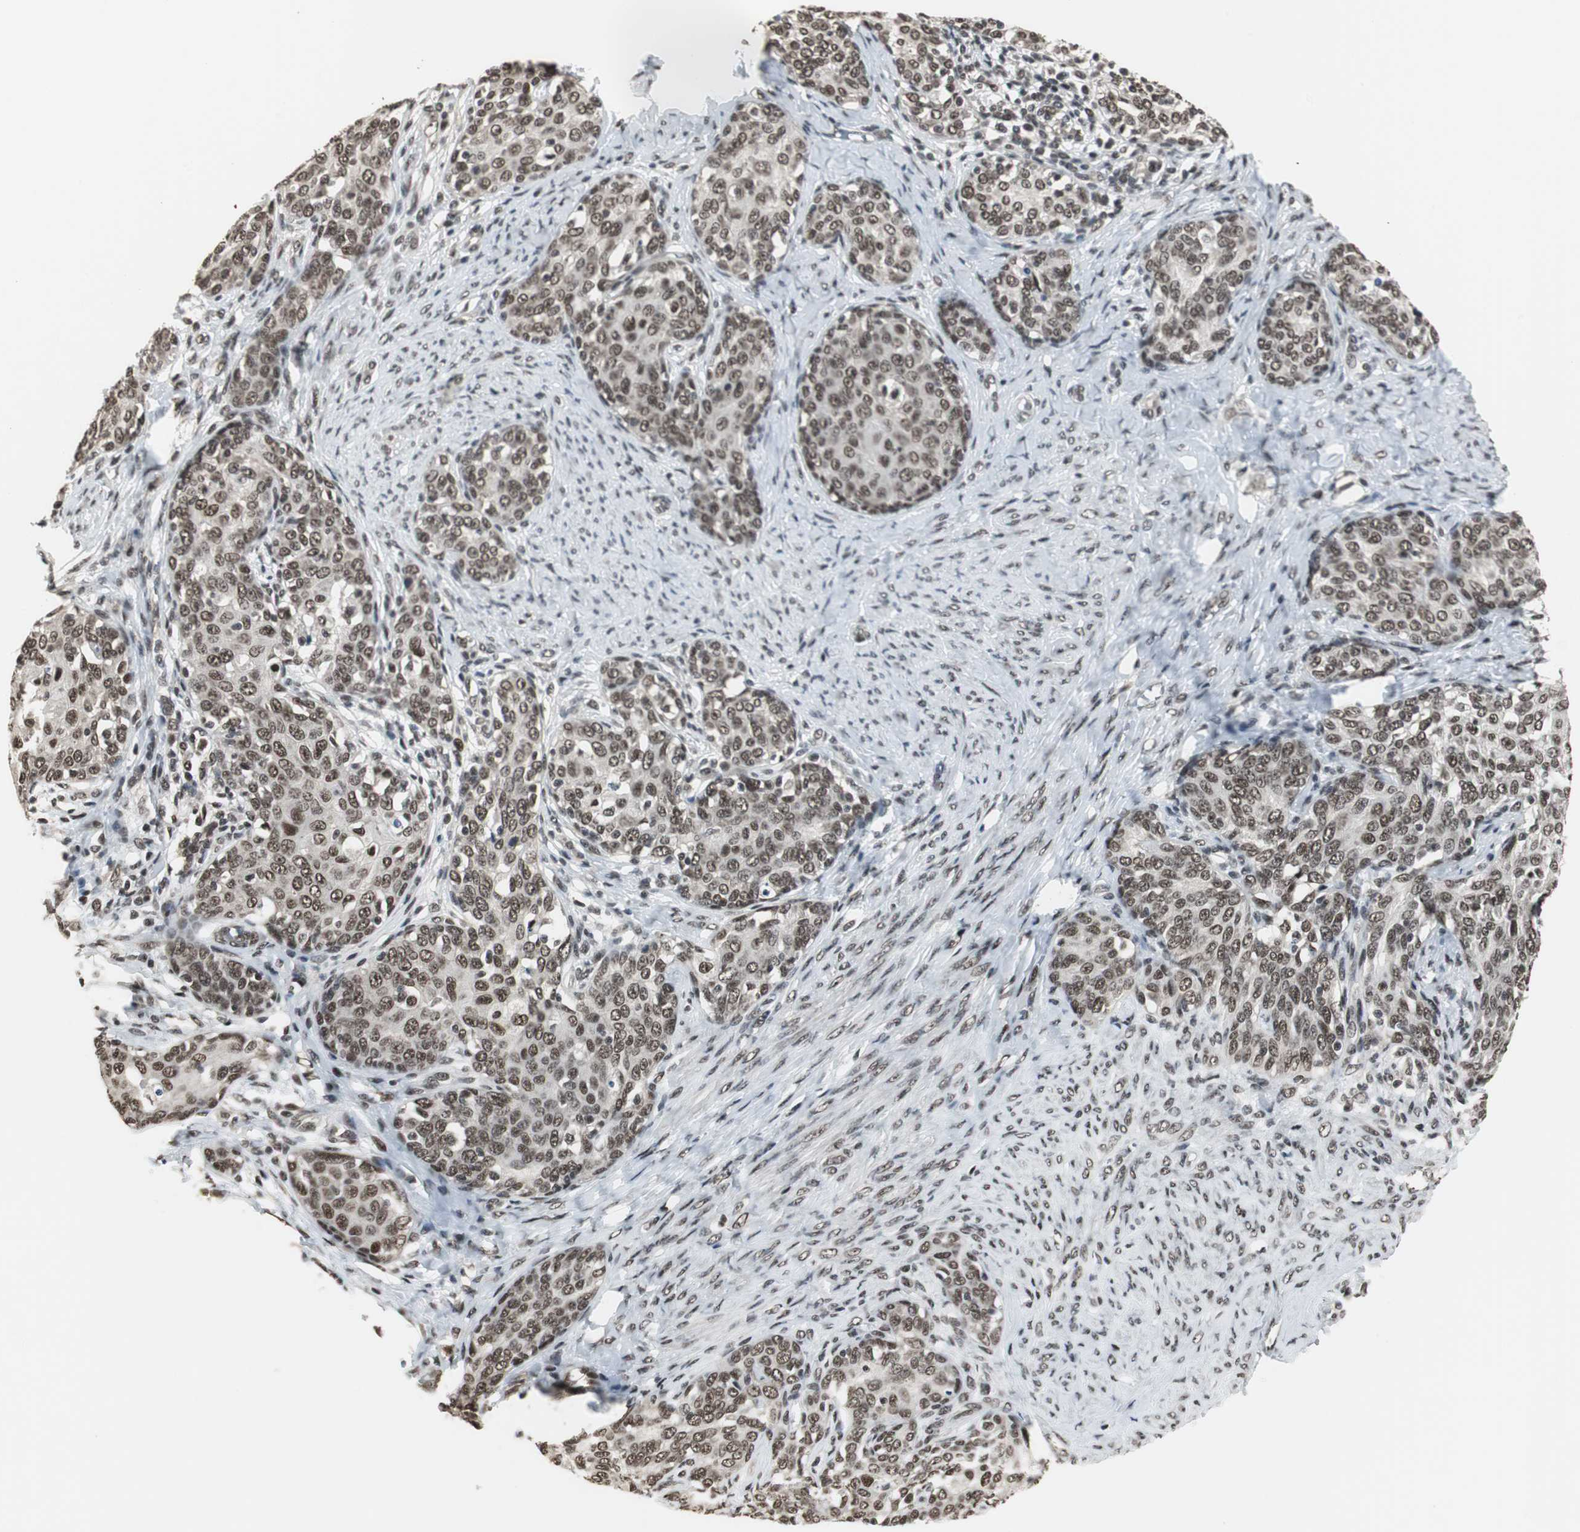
{"staining": {"intensity": "strong", "quantity": ">75%", "location": "nuclear"}, "tissue": "cervical cancer", "cell_type": "Tumor cells", "image_type": "cancer", "snomed": [{"axis": "morphology", "description": "Squamous cell carcinoma, NOS"}, {"axis": "morphology", "description": "Adenocarcinoma, NOS"}, {"axis": "topography", "description": "Cervix"}], "caption": "Strong nuclear positivity for a protein is identified in about >75% of tumor cells of squamous cell carcinoma (cervical) using immunohistochemistry.", "gene": "CDK9", "patient": {"sex": "female", "age": 52}}